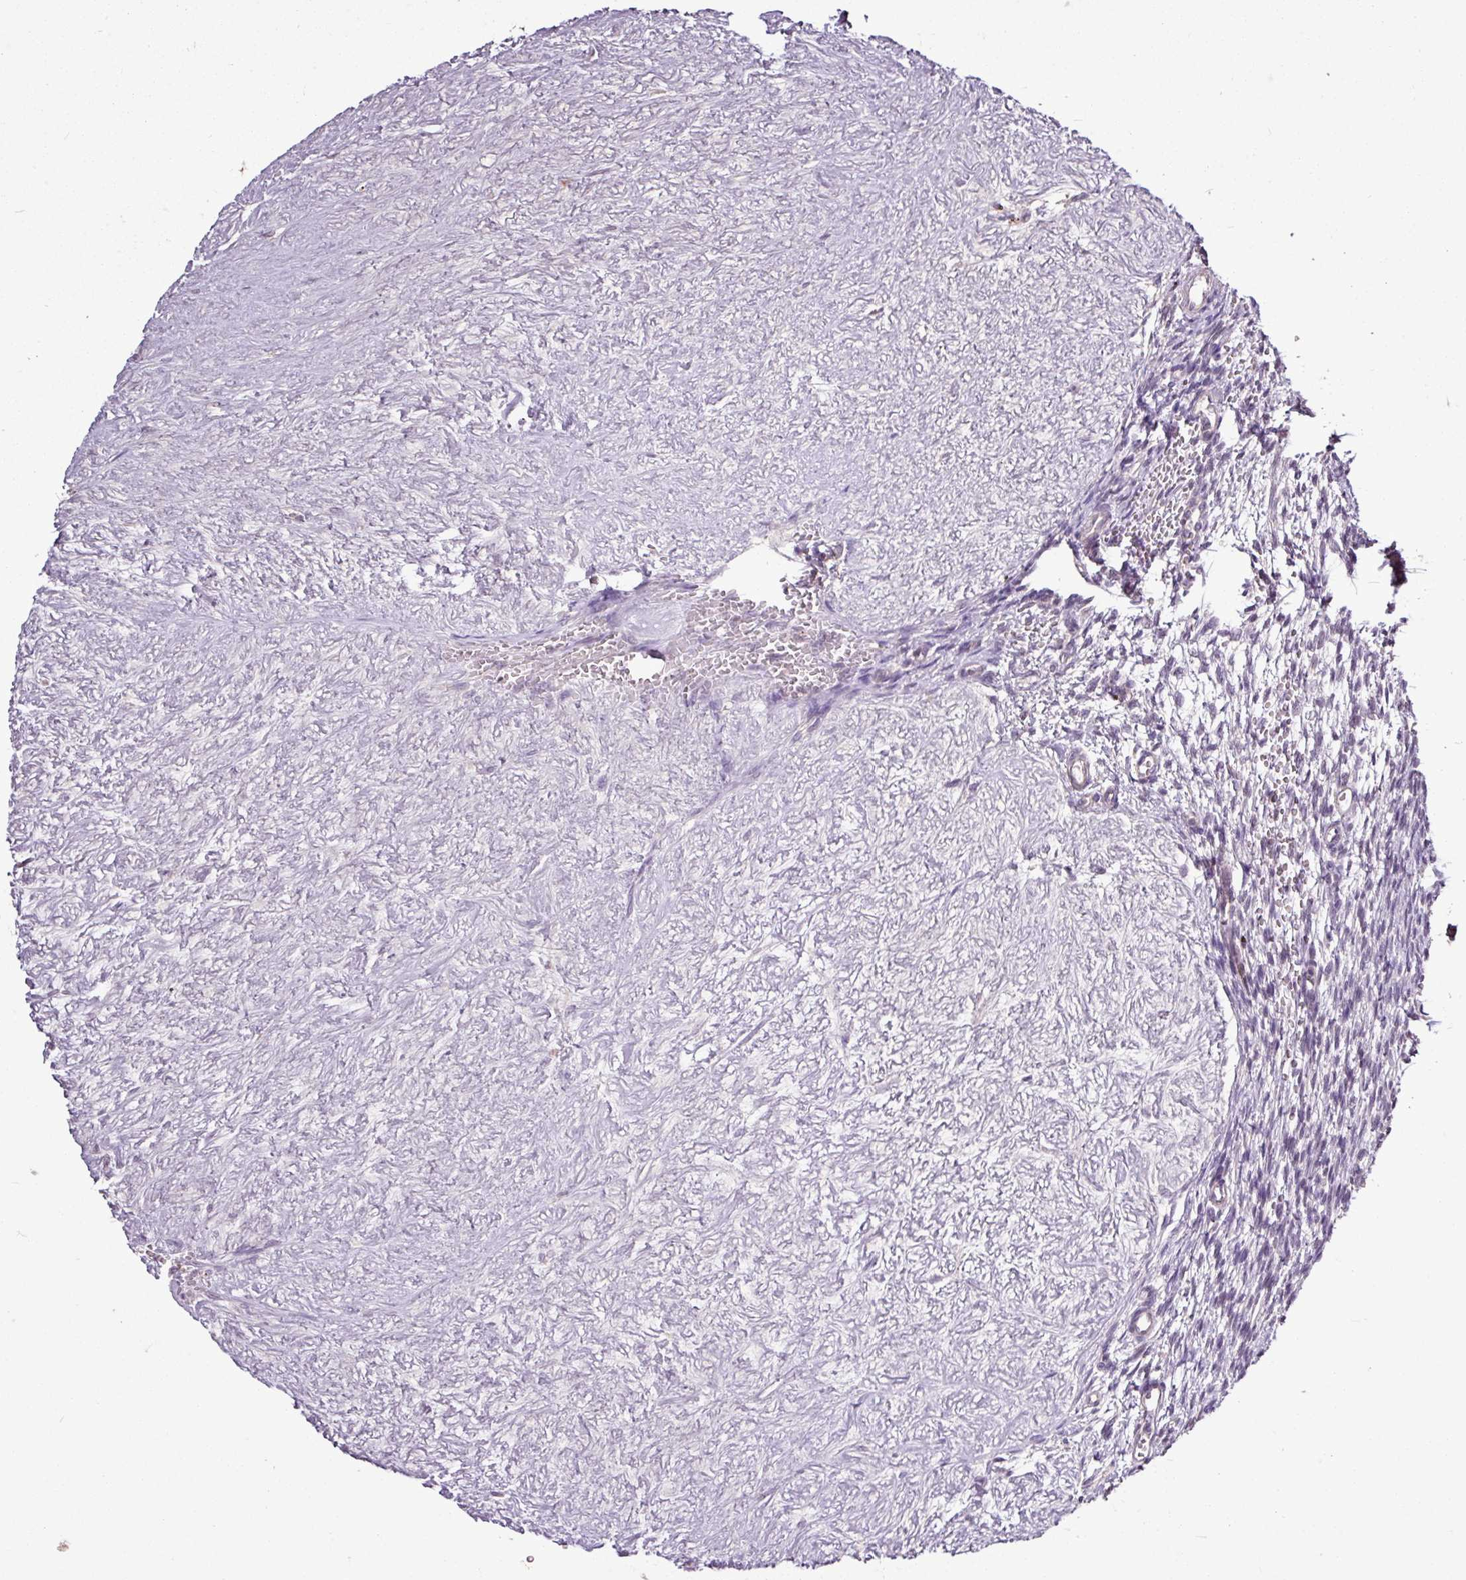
{"staining": {"intensity": "weak", "quantity": ">75%", "location": "cytoplasmic/membranous,nuclear"}, "tissue": "ovary", "cell_type": "Follicle cells", "image_type": "normal", "snomed": [{"axis": "morphology", "description": "Normal tissue, NOS"}, {"axis": "topography", "description": "Ovary"}], "caption": "IHC (DAB) staining of unremarkable ovary reveals weak cytoplasmic/membranous,nuclear protein staining in about >75% of follicle cells. Immunohistochemistry stains the protein in brown and the nuclei are stained blue.", "gene": "SKIC2", "patient": {"sex": "female", "age": 39}}